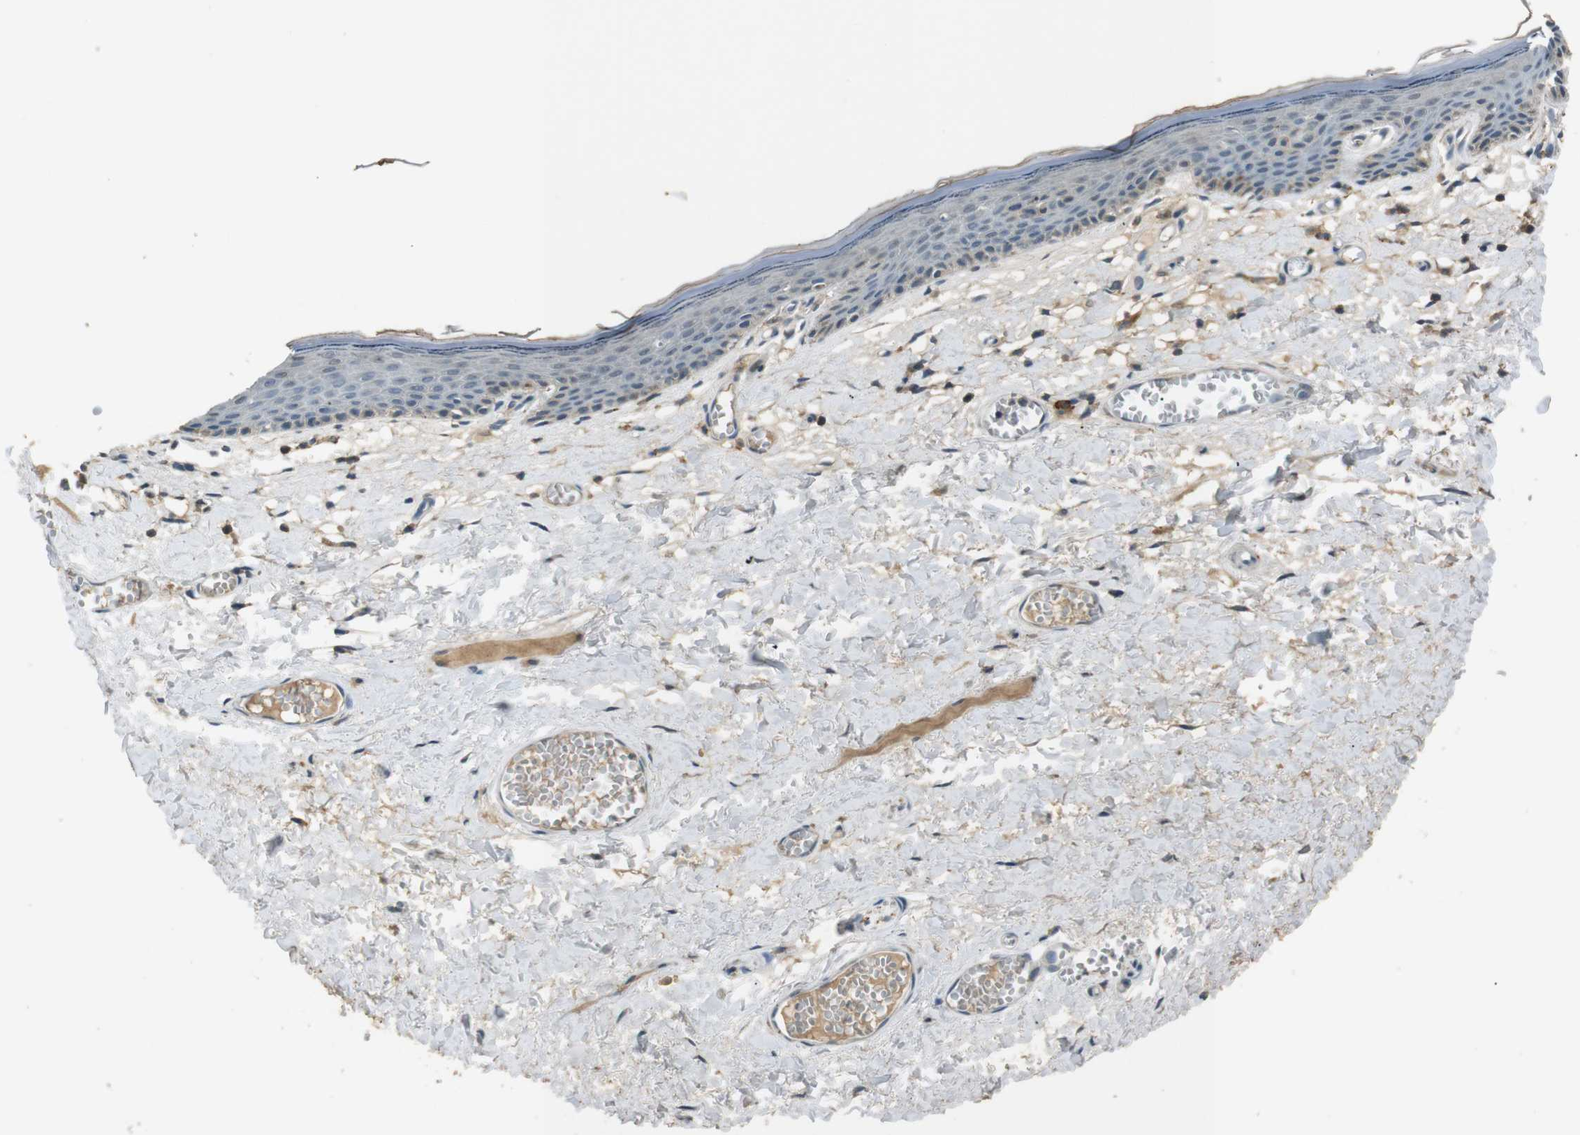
{"staining": {"intensity": "negative", "quantity": "none", "location": "none"}, "tissue": "skin", "cell_type": "Epidermal cells", "image_type": "normal", "snomed": [{"axis": "morphology", "description": "Normal tissue, NOS"}, {"axis": "topography", "description": "Vulva"}], "caption": "IHC image of unremarkable skin: skin stained with DAB reveals no significant protein positivity in epidermal cells. Brightfield microscopy of IHC stained with DAB (3,3'-diaminobenzidine) (brown) and hematoxylin (blue), captured at high magnification.", "gene": "MAGI2", "patient": {"sex": "female", "age": 54}}